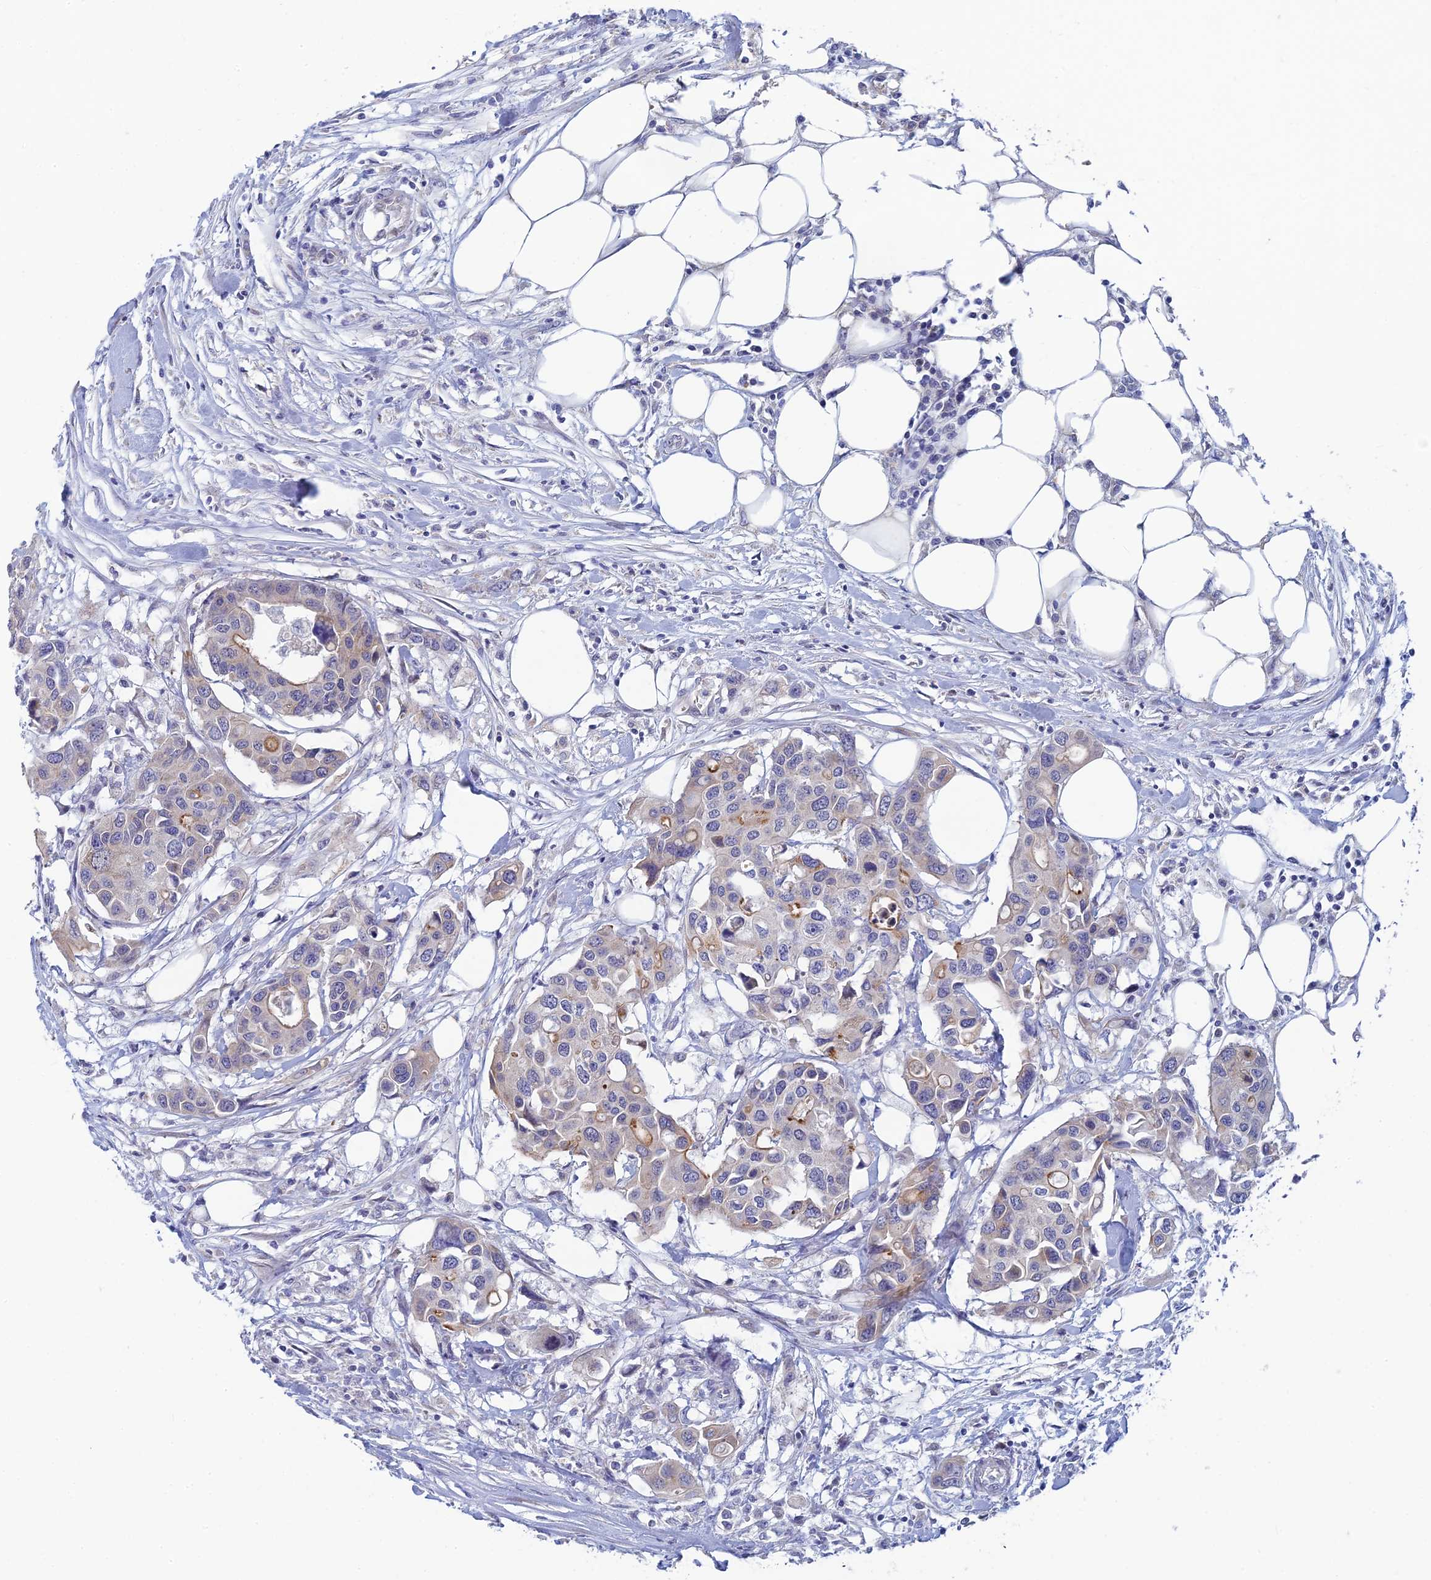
{"staining": {"intensity": "weak", "quantity": "<25%", "location": "cytoplasmic/membranous"}, "tissue": "colorectal cancer", "cell_type": "Tumor cells", "image_type": "cancer", "snomed": [{"axis": "morphology", "description": "Adenocarcinoma, NOS"}, {"axis": "topography", "description": "Colon"}], "caption": "This is a micrograph of immunohistochemistry staining of adenocarcinoma (colorectal), which shows no expression in tumor cells.", "gene": "GIPC1", "patient": {"sex": "male", "age": 77}}